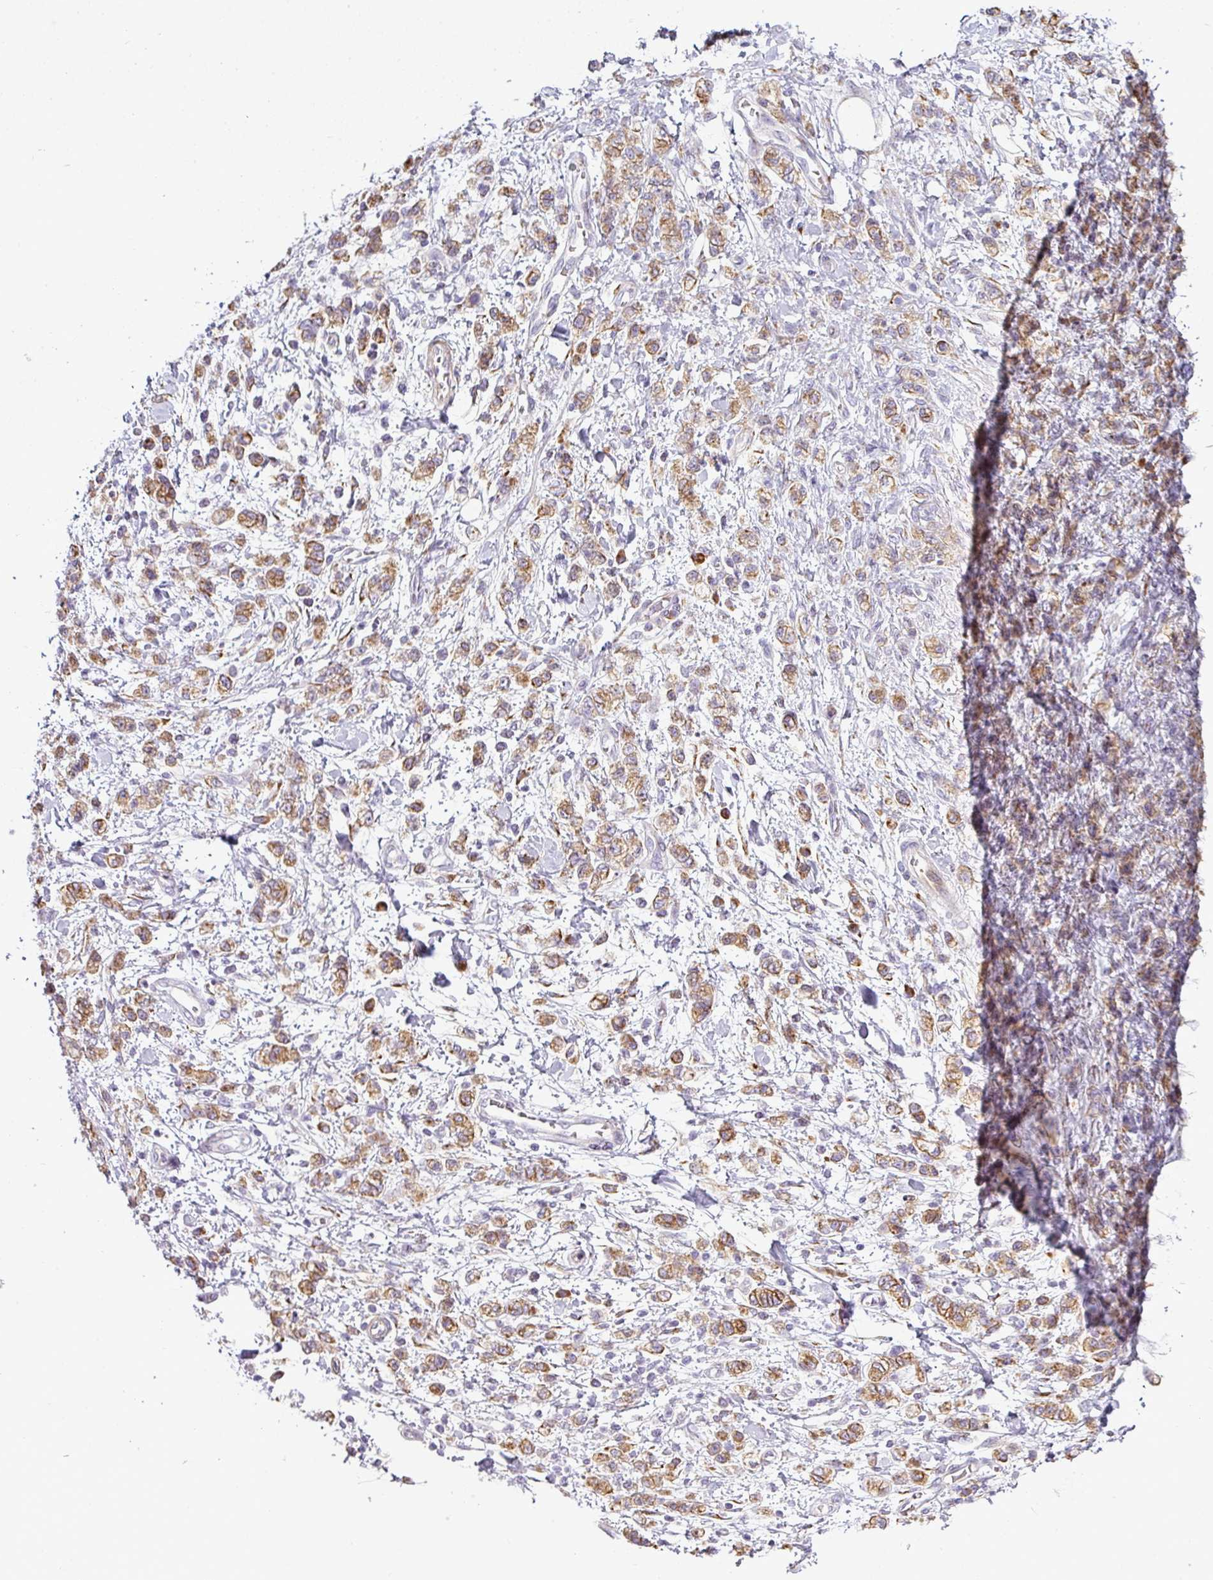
{"staining": {"intensity": "moderate", "quantity": ">75%", "location": "cytoplasmic/membranous"}, "tissue": "stomach cancer", "cell_type": "Tumor cells", "image_type": "cancer", "snomed": [{"axis": "morphology", "description": "Adenocarcinoma, NOS"}, {"axis": "topography", "description": "Stomach"}], "caption": "This is an image of immunohistochemistry staining of adenocarcinoma (stomach), which shows moderate positivity in the cytoplasmic/membranous of tumor cells.", "gene": "ANKRD18A", "patient": {"sex": "male", "age": 77}}